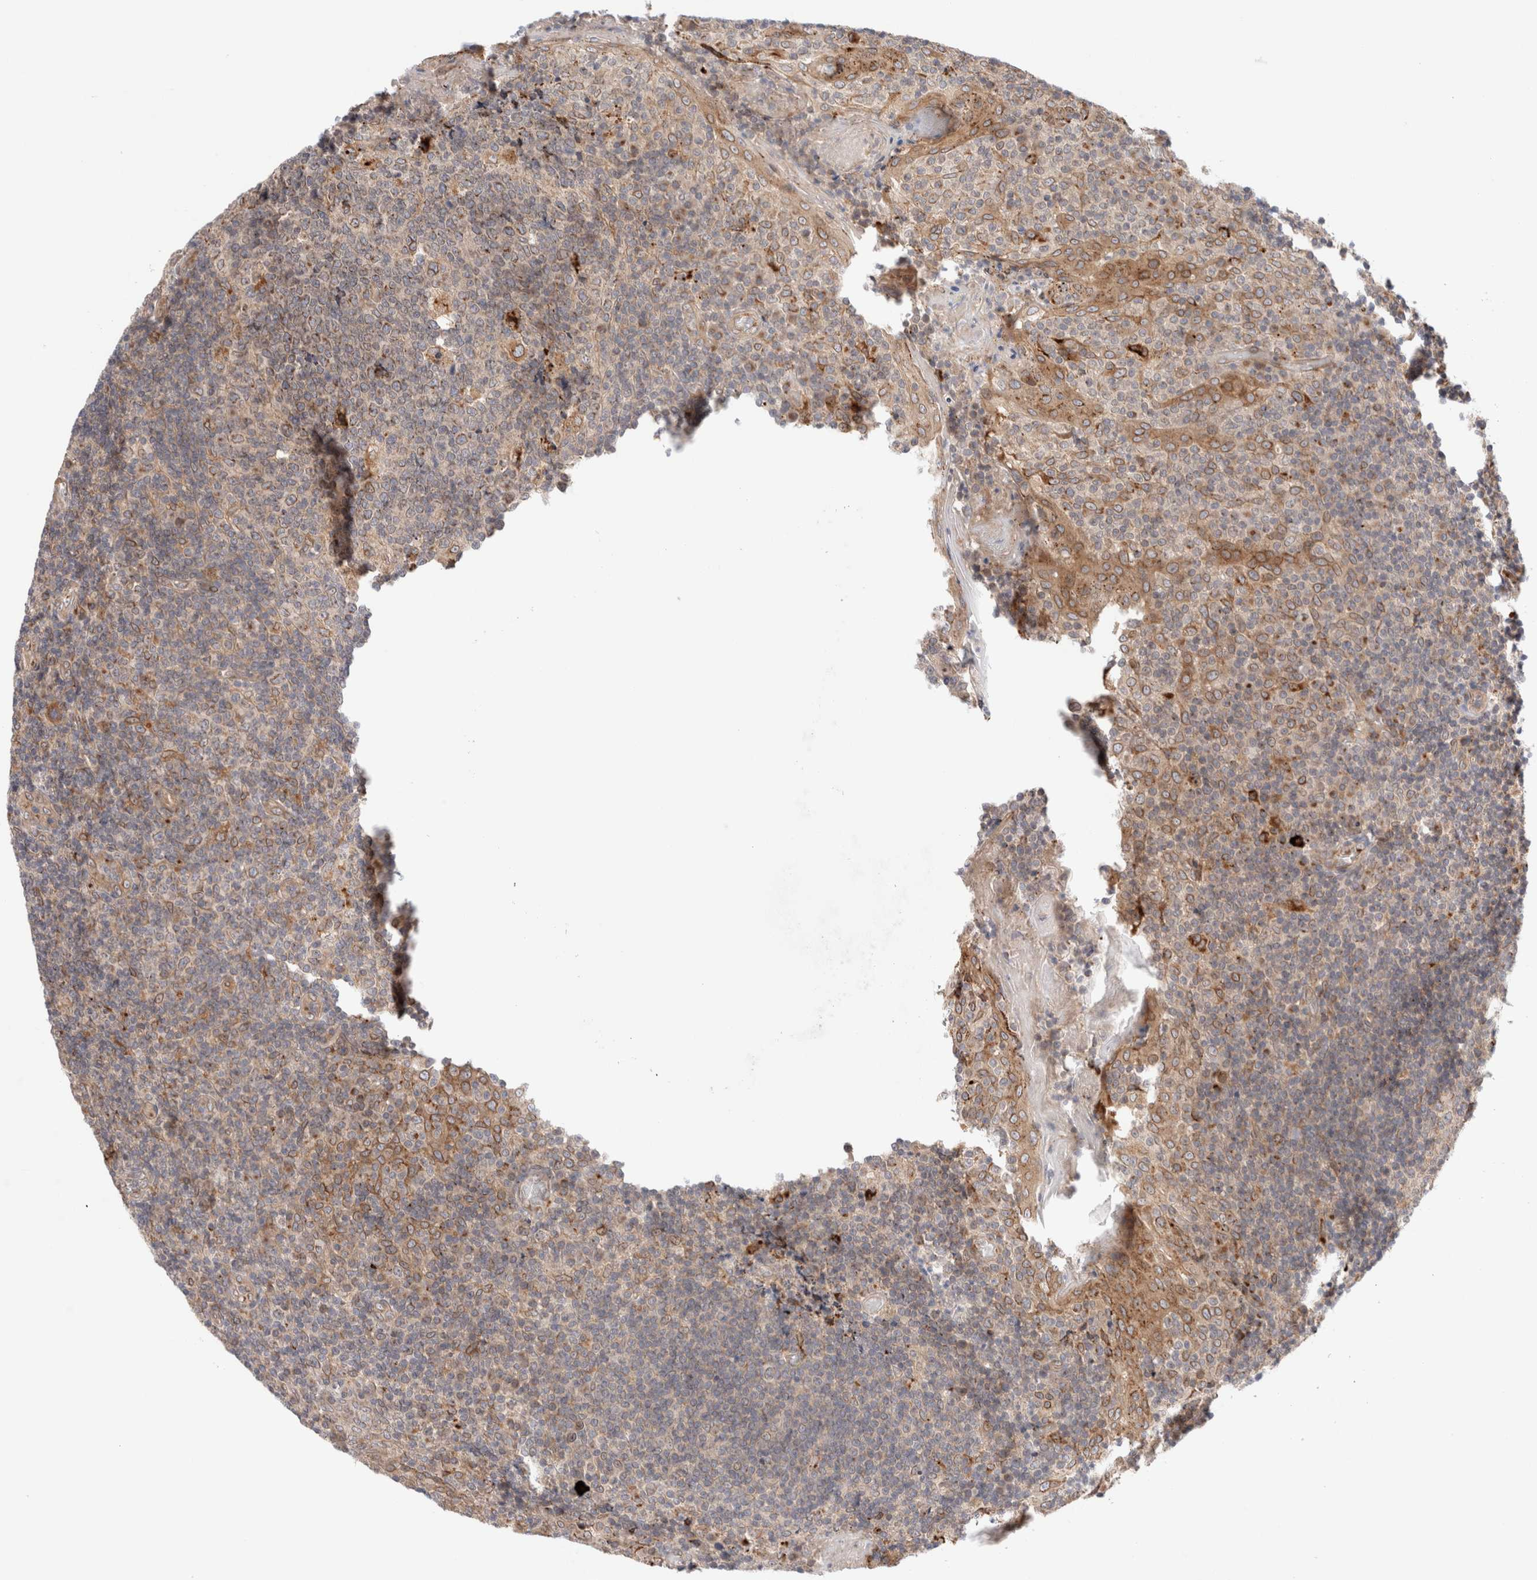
{"staining": {"intensity": "weak", "quantity": ">75%", "location": "cytoplasmic/membranous"}, "tissue": "tonsil", "cell_type": "Germinal center cells", "image_type": "normal", "snomed": [{"axis": "morphology", "description": "Normal tissue, NOS"}, {"axis": "topography", "description": "Tonsil"}], "caption": "IHC photomicrograph of unremarkable tonsil: human tonsil stained using IHC demonstrates low levels of weak protein expression localized specifically in the cytoplasmic/membranous of germinal center cells, appearing as a cytoplasmic/membranous brown color.", "gene": "GCN1", "patient": {"sex": "female", "age": 19}}